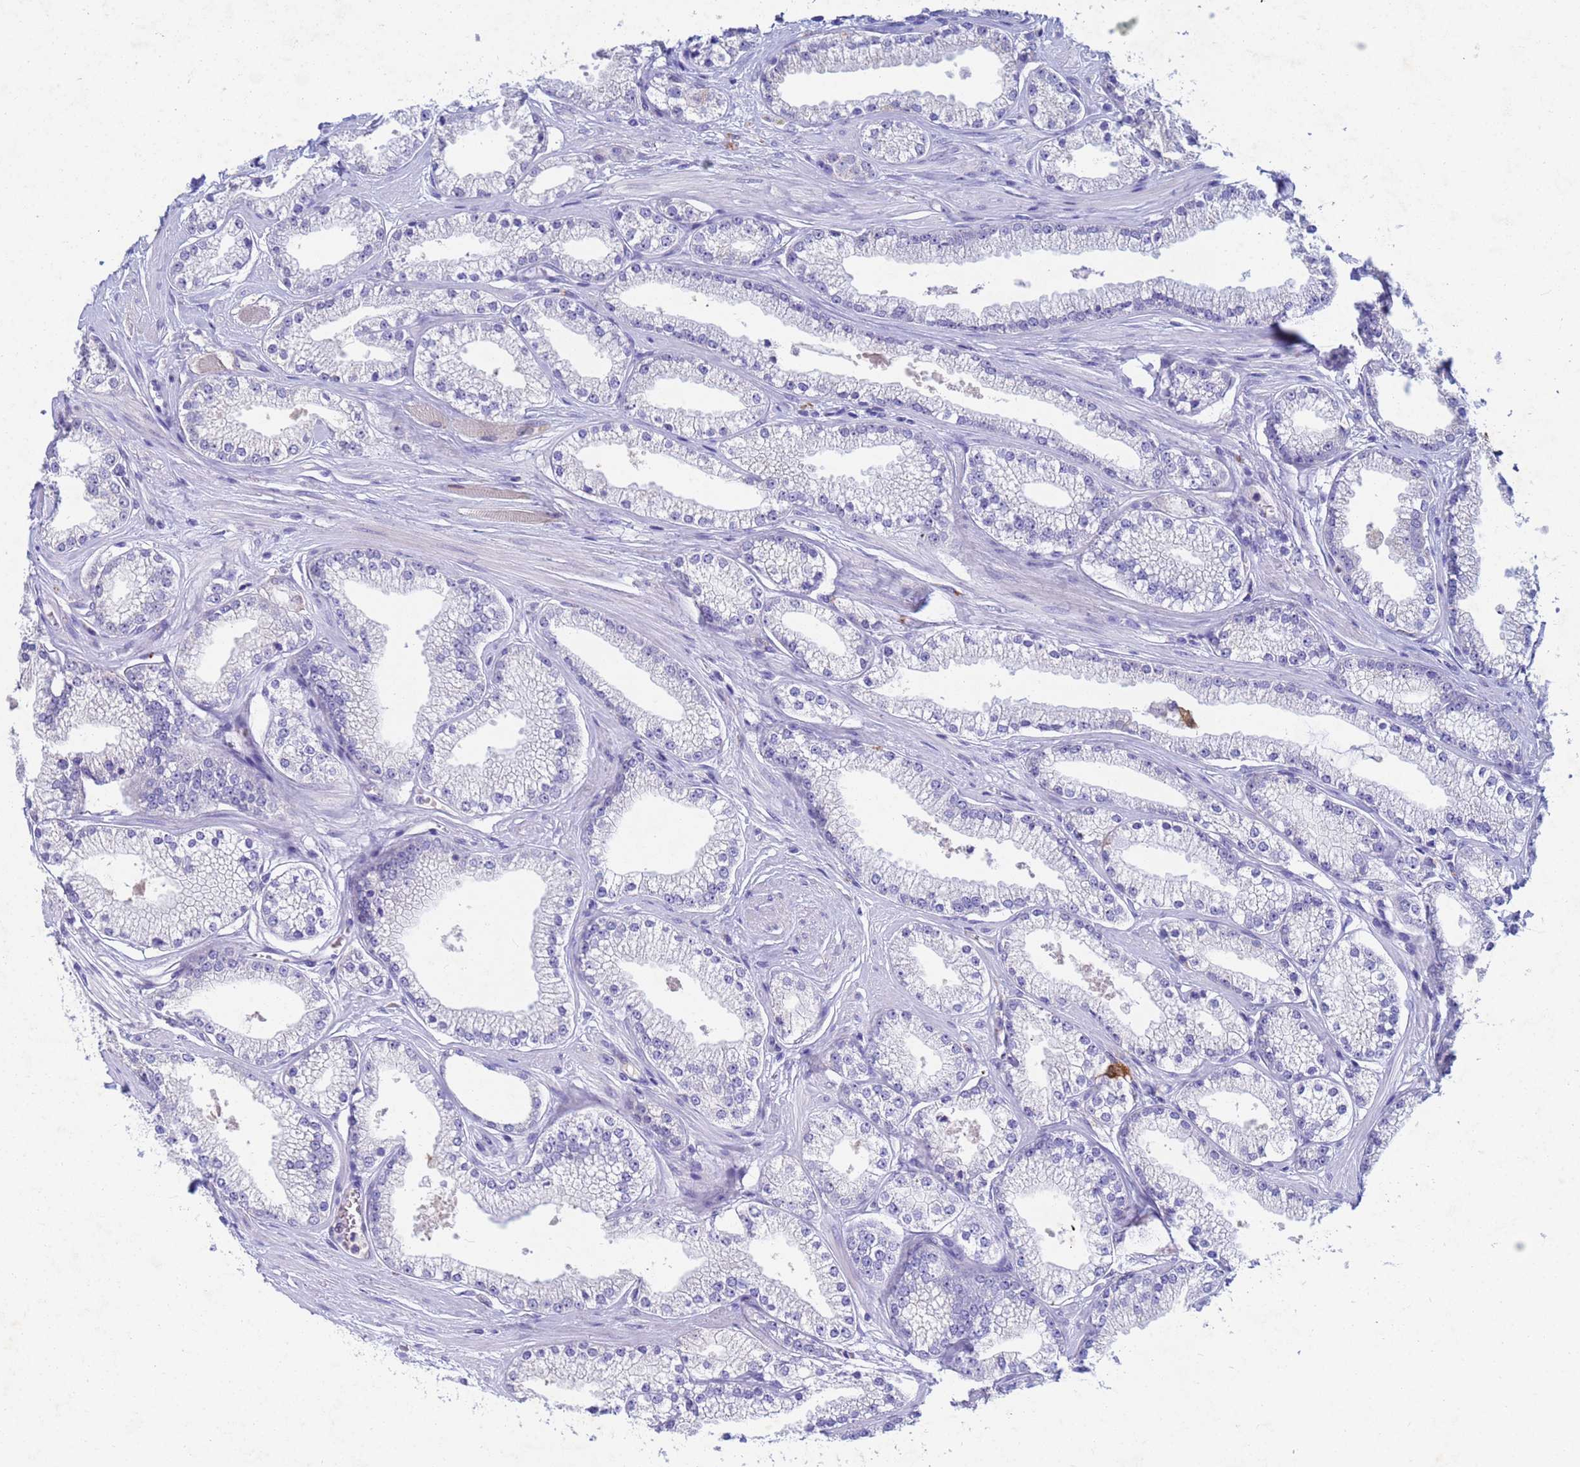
{"staining": {"intensity": "negative", "quantity": "none", "location": "none"}, "tissue": "prostate cancer", "cell_type": "Tumor cells", "image_type": "cancer", "snomed": [{"axis": "morphology", "description": "Adenocarcinoma, High grade"}, {"axis": "topography", "description": "Prostate"}], "caption": "An image of adenocarcinoma (high-grade) (prostate) stained for a protein displays no brown staining in tumor cells.", "gene": "CSTB", "patient": {"sex": "male", "age": 67}}